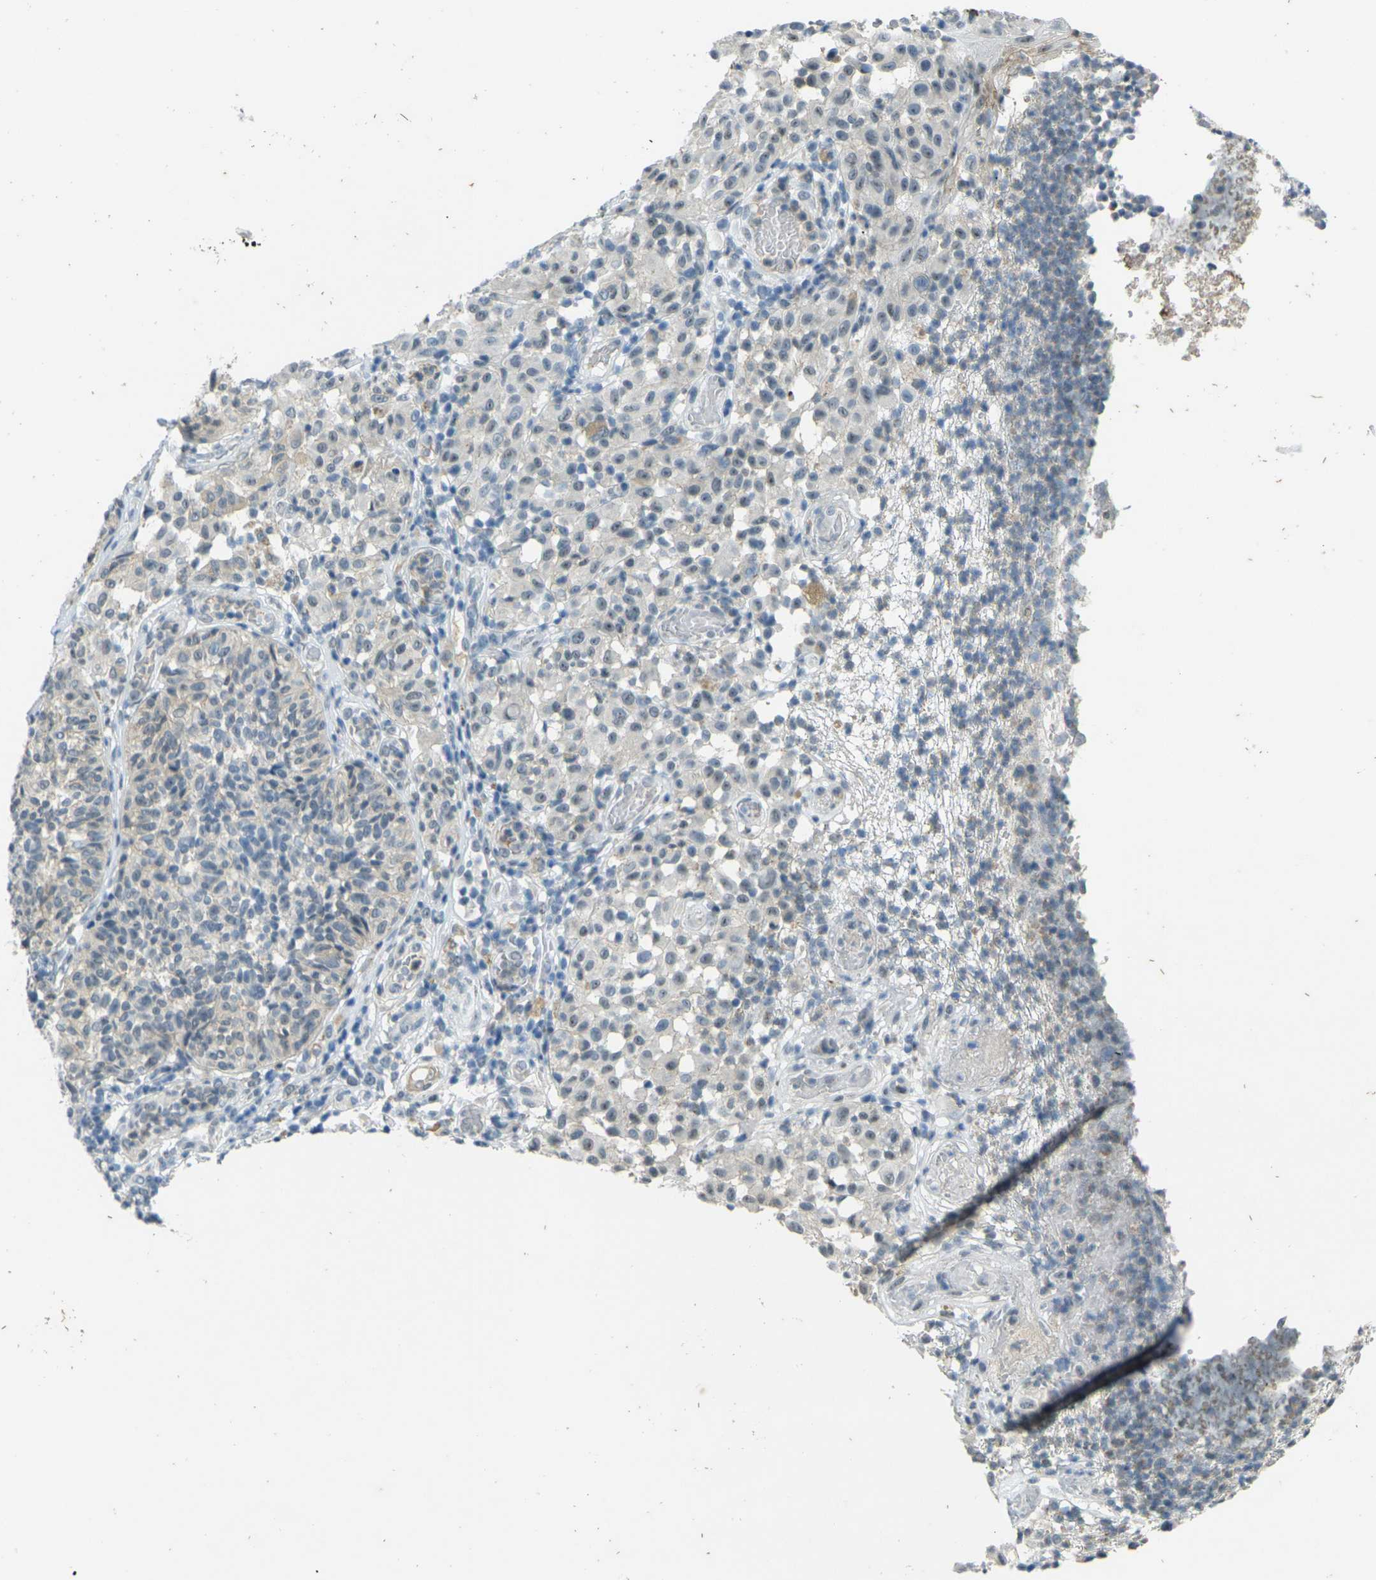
{"staining": {"intensity": "weak", "quantity": "<25%", "location": "cytoplasmic/membranous"}, "tissue": "melanoma", "cell_type": "Tumor cells", "image_type": "cancer", "snomed": [{"axis": "morphology", "description": "Malignant melanoma, NOS"}, {"axis": "topography", "description": "Skin"}], "caption": "Immunohistochemical staining of melanoma demonstrates no significant staining in tumor cells.", "gene": "SPTBN2", "patient": {"sex": "female", "age": 46}}